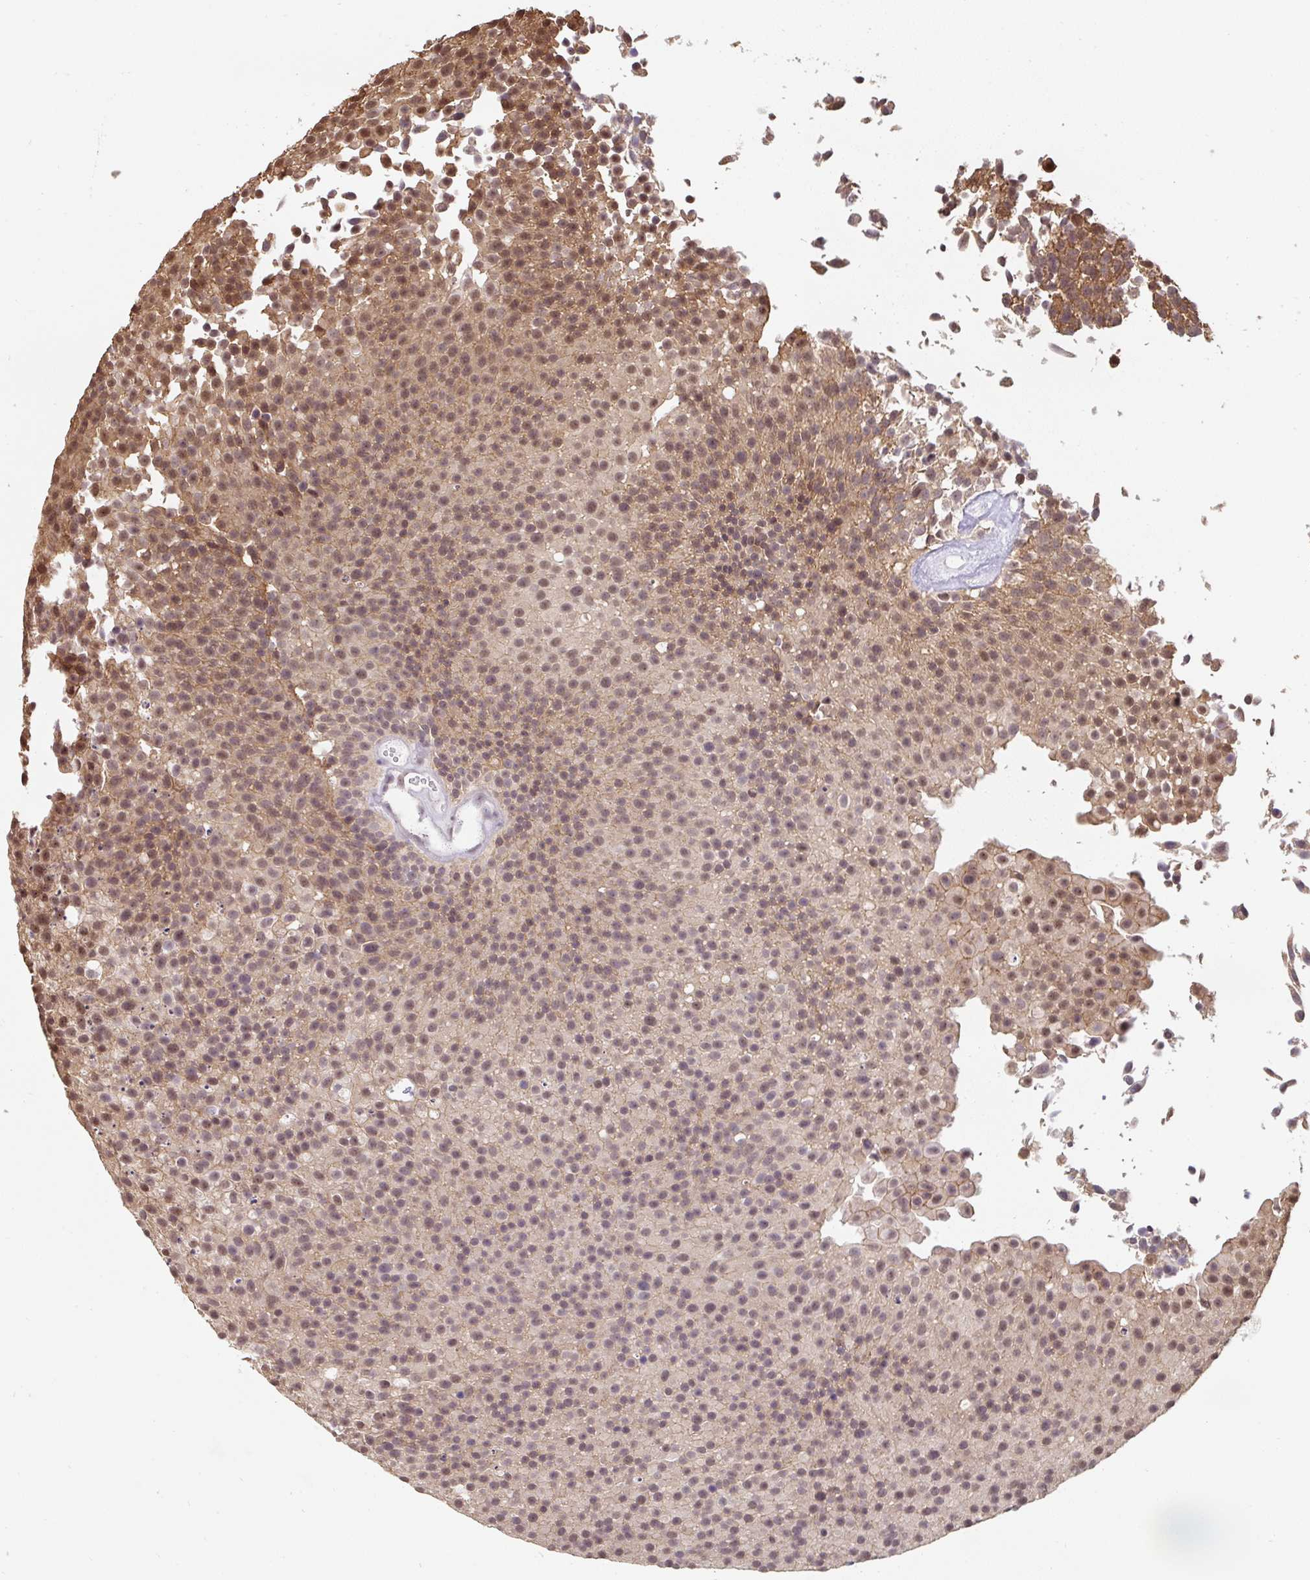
{"staining": {"intensity": "moderate", "quantity": ">75%", "location": "cytoplasmic/membranous,nuclear"}, "tissue": "urothelial cancer", "cell_type": "Tumor cells", "image_type": "cancer", "snomed": [{"axis": "morphology", "description": "Urothelial carcinoma, Low grade"}, {"axis": "topography", "description": "Urinary bladder"}], "caption": "A photomicrograph showing moderate cytoplasmic/membranous and nuclear expression in about >75% of tumor cells in urothelial carcinoma (low-grade), as visualized by brown immunohistochemical staining.", "gene": "ST13", "patient": {"sex": "female", "age": 79}}